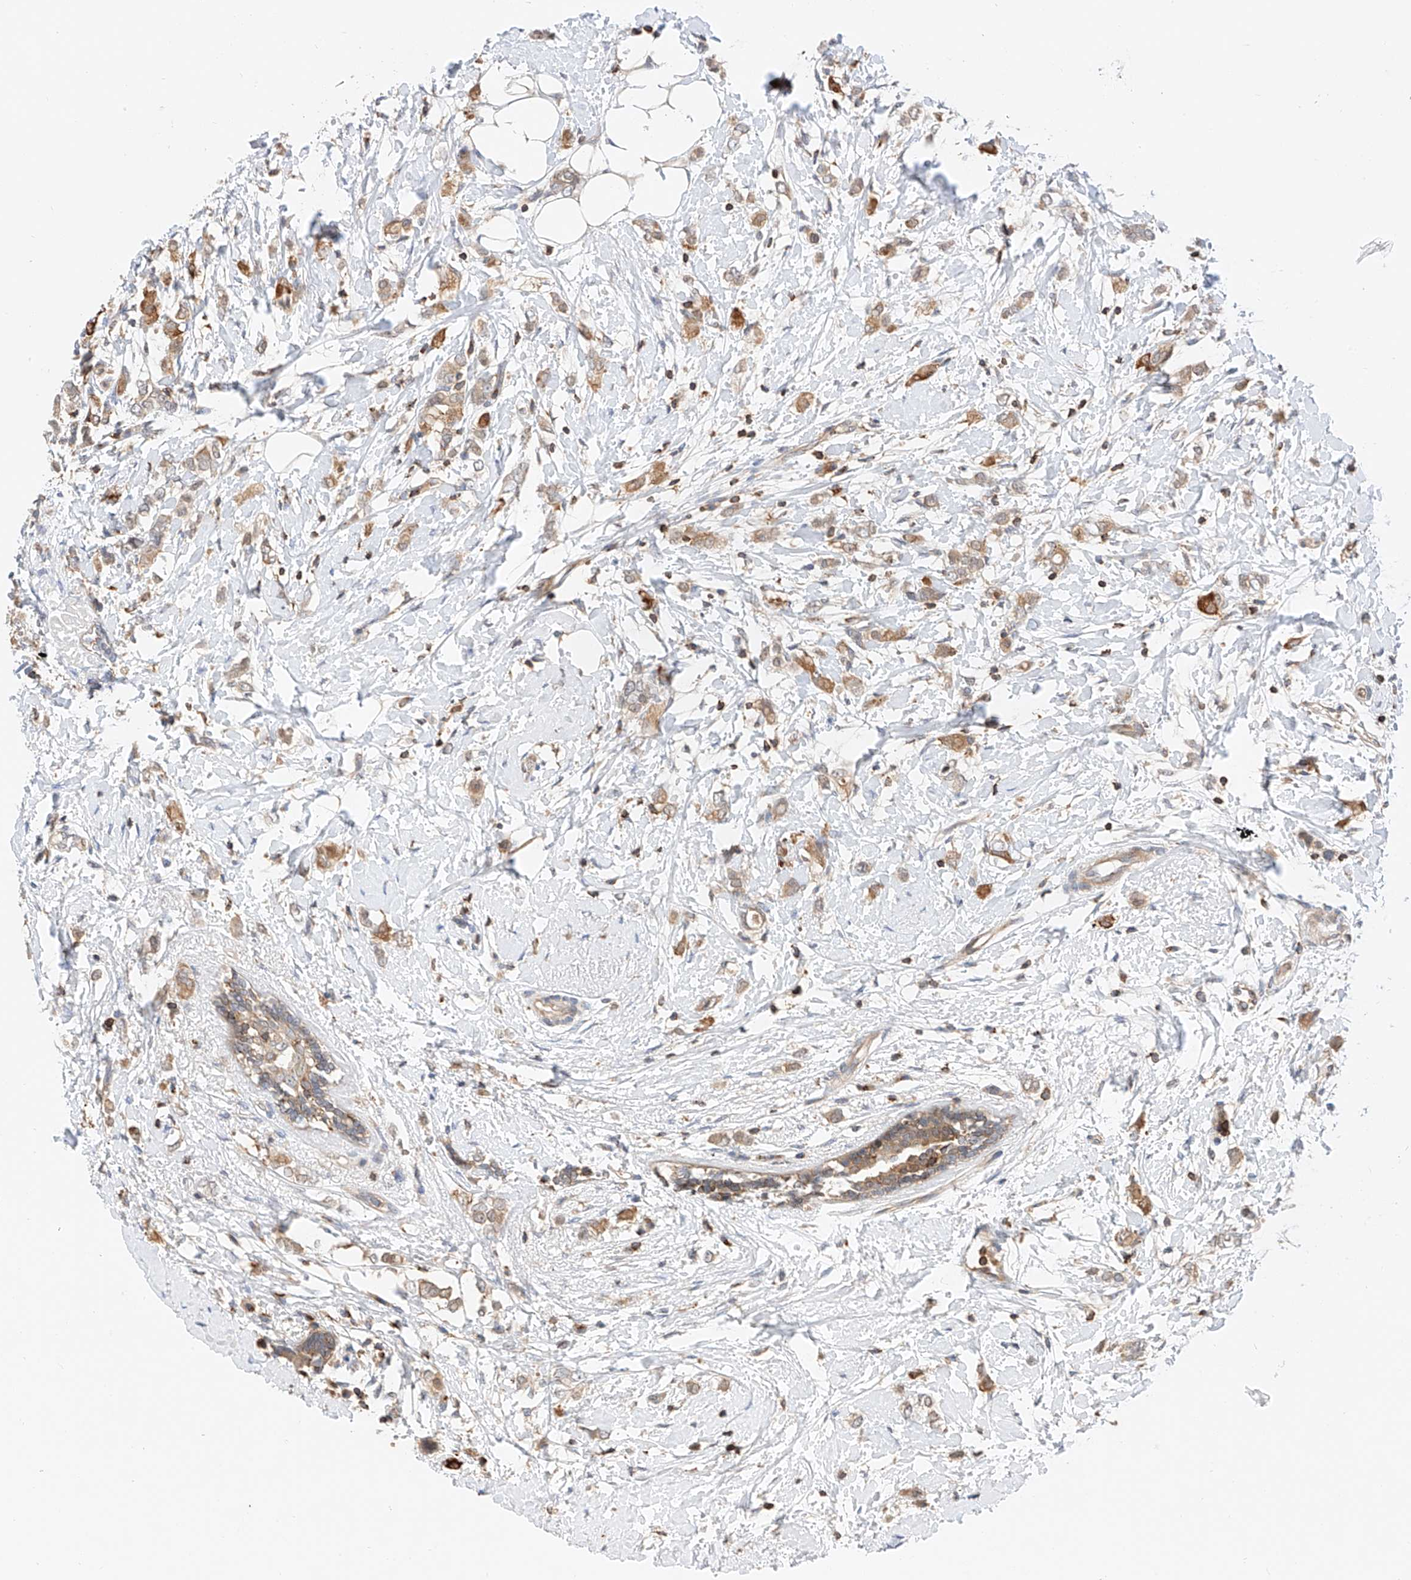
{"staining": {"intensity": "moderate", "quantity": ">75%", "location": "cytoplasmic/membranous"}, "tissue": "breast cancer", "cell_type": "Tumor cells", "image_type": "cancer", "snomed": [{"axis": "morphology", "description": "Normal tissue, NOS"}, {"axis": "morphology", "description": "Lobular carcinoma"}, {"axis": "topography", "description": "Breast"}], "caption": "Immunohistochemistry (IHC) image of neoplastic tissue: human breast cancer stained using immunohistochemistry displays medium levels of moderate protein expression localized specifically in the cytoplasmic/membranous of tumor cells, appearing as a cytoplasmic/membranous brown color.", "gene": "MFN2", "patient": {"sex": "female", "age": 47}}